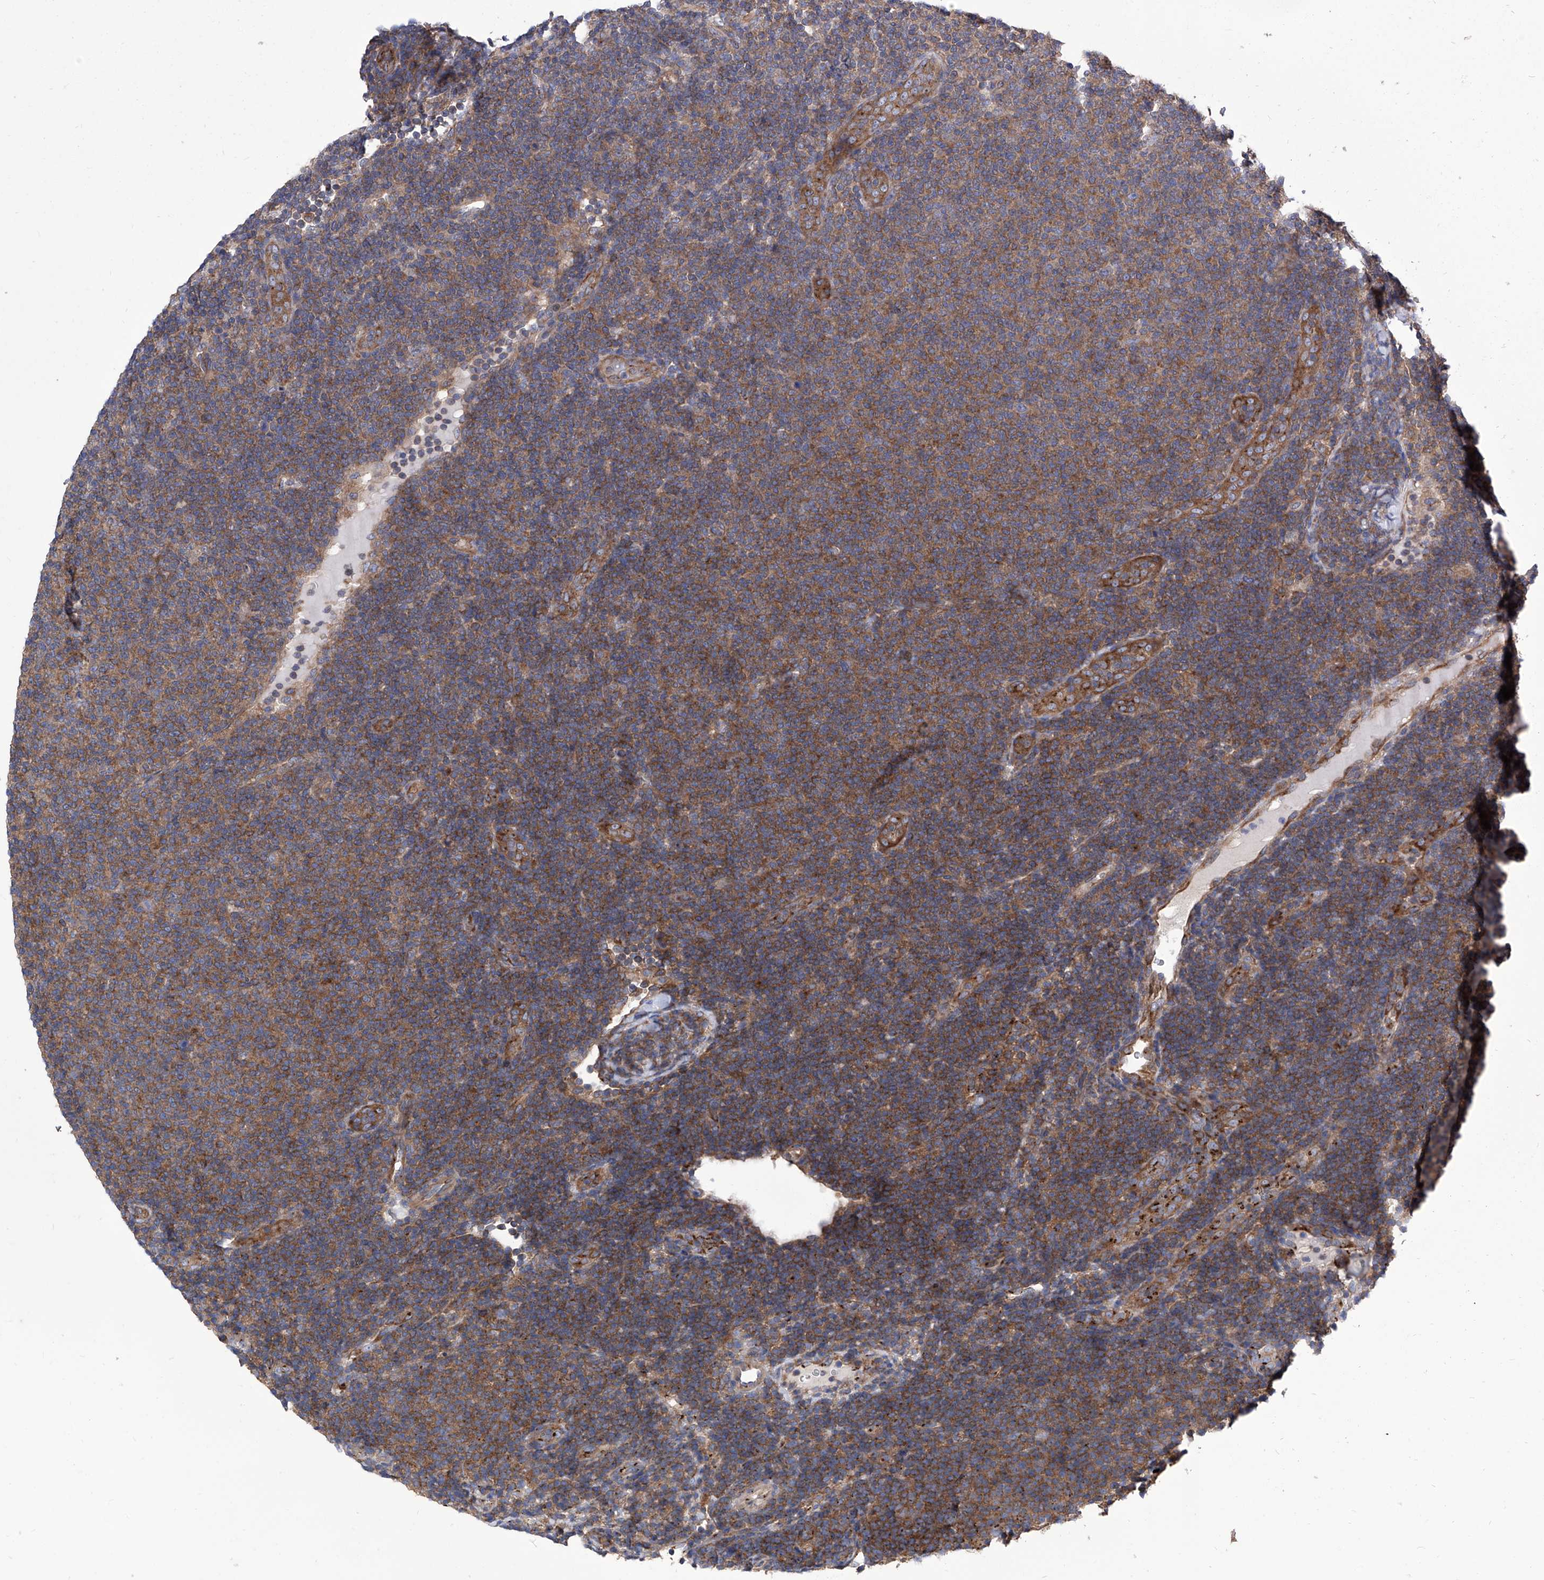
{"staining": {"intensity": "moderate", "quantity": "25%-75%", "location": "cytoplasmic/membranous"}, "tissue": "lymphoma", "cell_type": "Tumor cells", "image_type": "cancer", "snomed": [{"axis": "morphology", "description": "Malignant lymphoma, non-Hodgkin's type, Low grade"}, {"axis": "topography", "description": "Lymph node"}], "caption": "Lymphoma stained for a protein (brown) reveals moderate cytoplasmic/membranous positive positivity in approximately 25%-75% of tumor cells.", "gene": "TJAP1", "patient": {"sex": "male", "age": 66}}